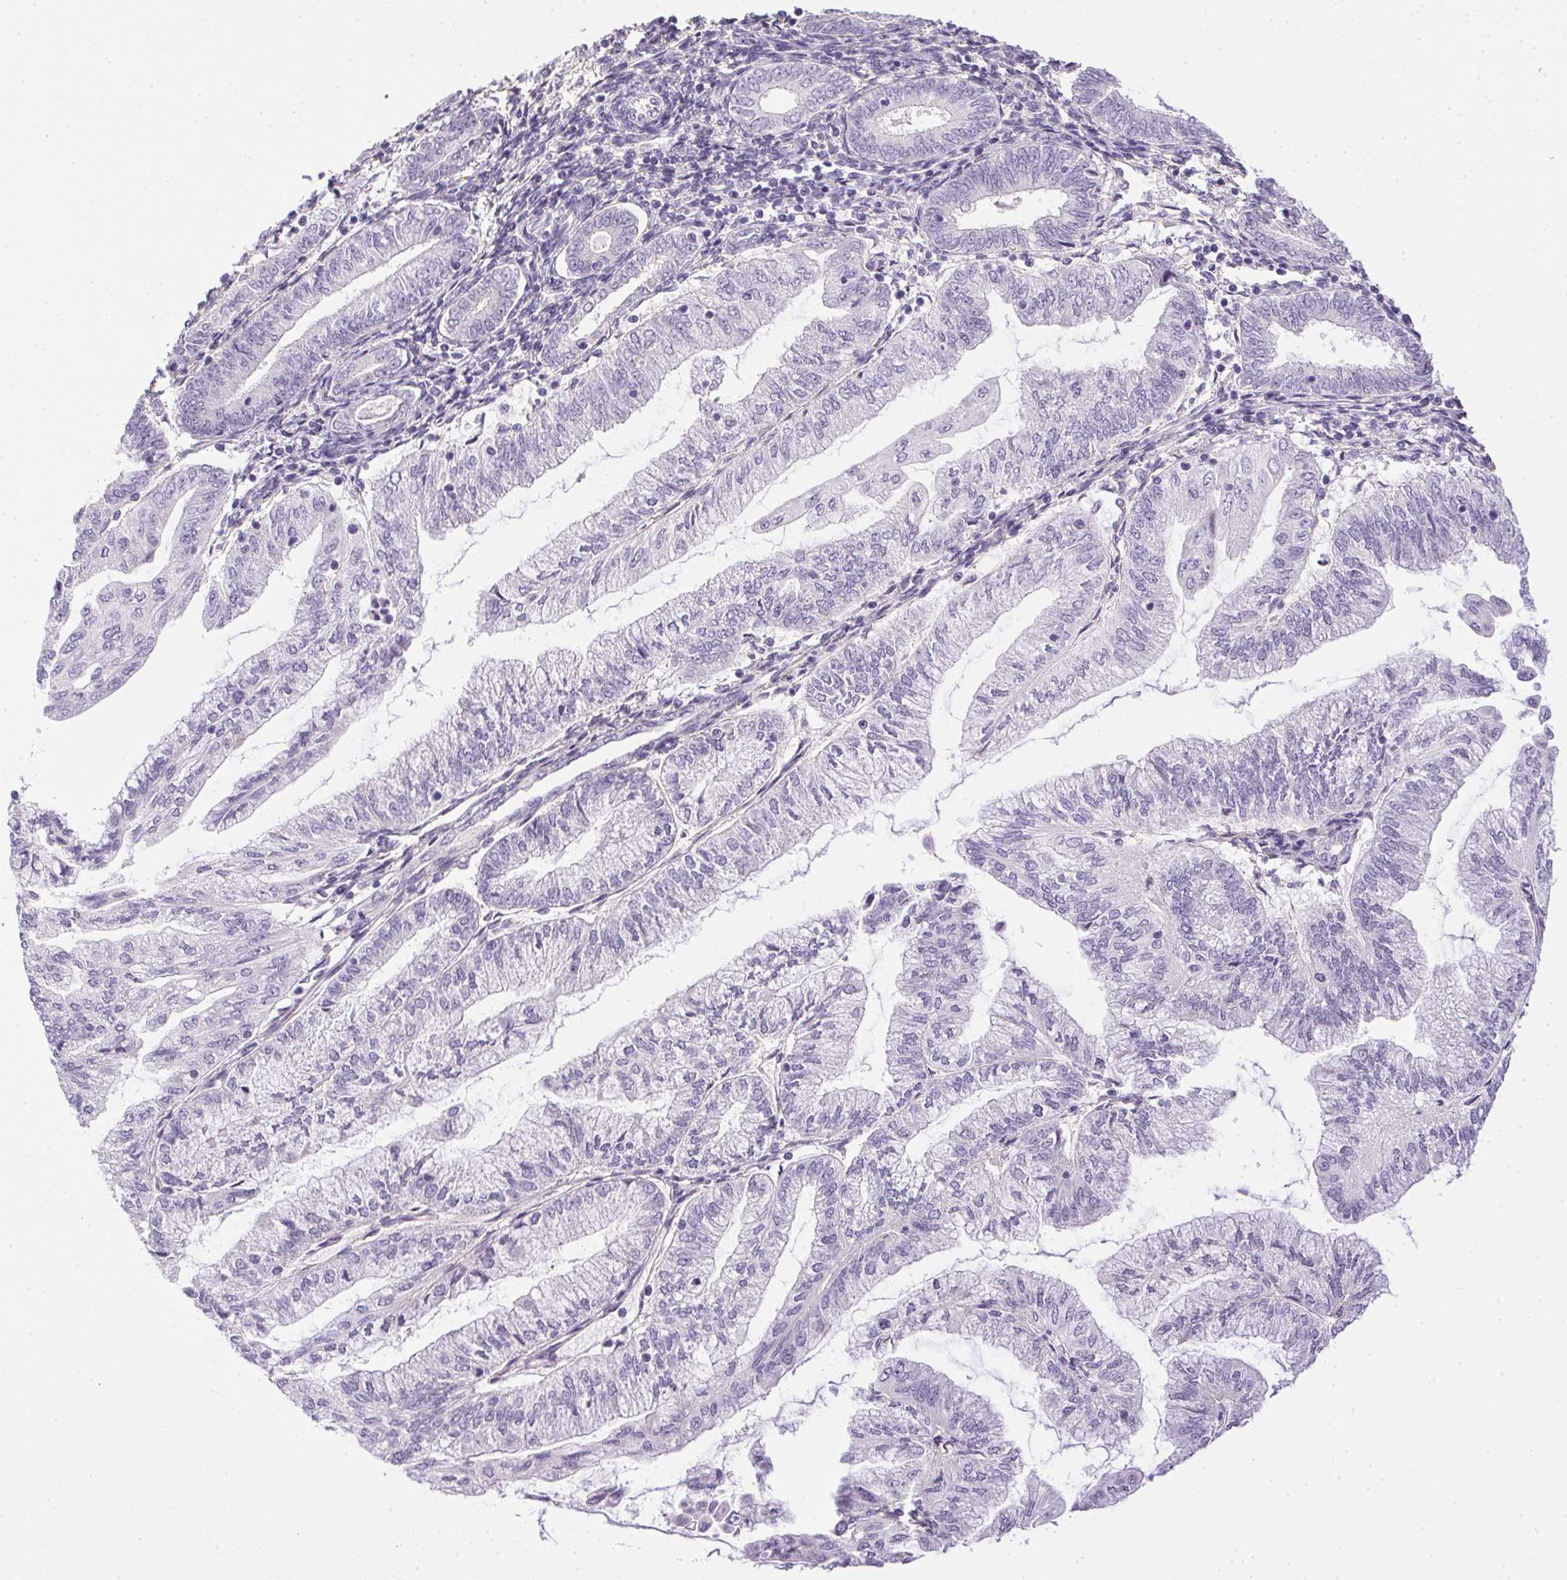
{"staining": {"intensity": "negative", "quantity": "none", "location": "none"}, "tissue": "endometrial cancer", "cell_type": "Tumor cells", "image_type": "cancer", "snomed": [{"axis": "morphology", "description": "Adenocarcinoma, NOS"}, {"axis": "topography", "description": "Endometrium"}], "caption": "Immunohistochemistry (IHC) of endometrial cancer (adenocarcinoma) exhibits no staining in tumor cells.", "gene": "PRL", "patient": {"sex": "female", "age": 55}}